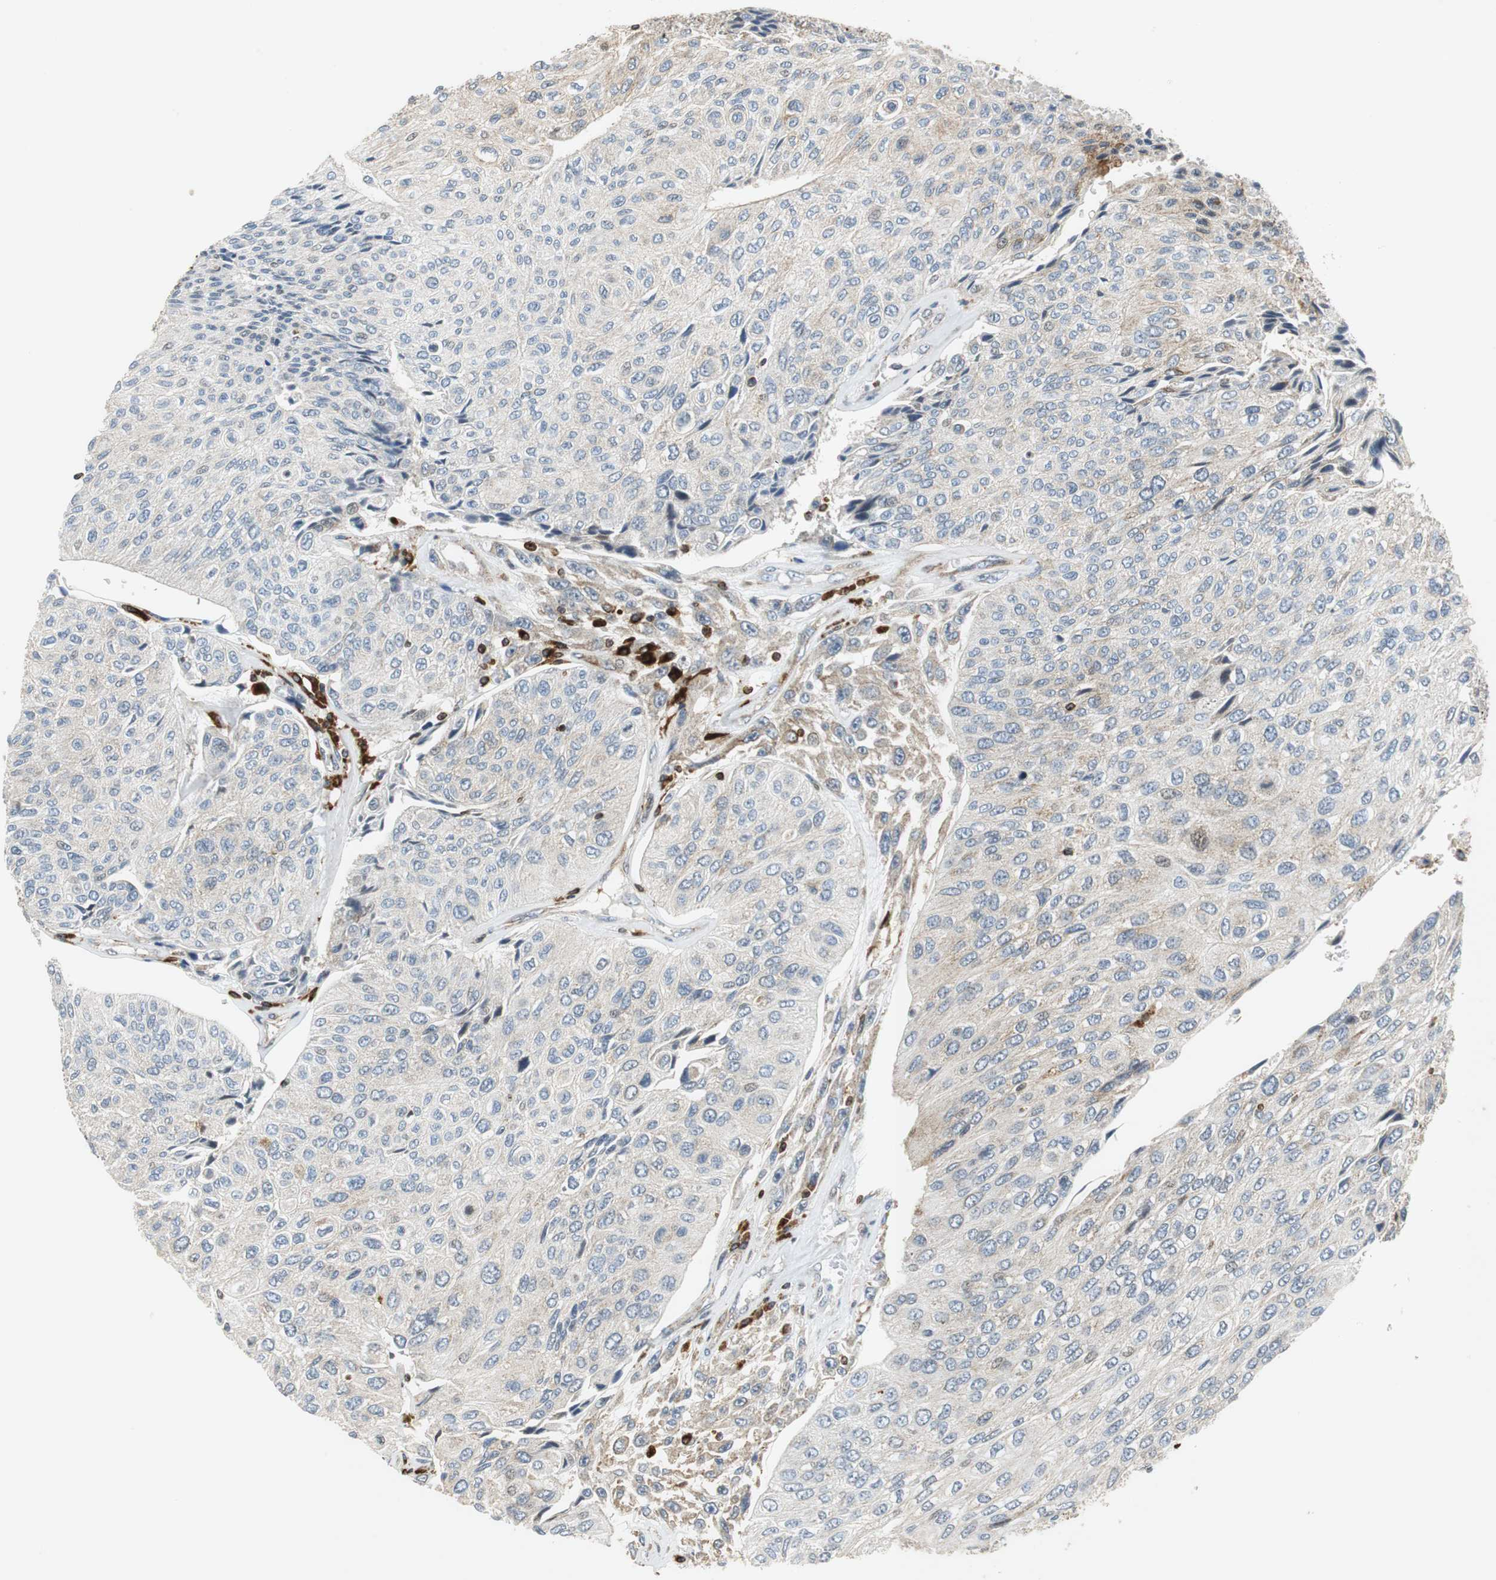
{"staining": {"intensity": "weak", "quantity": "<25%", "location": "cytoplasmic/membranous"}, "tissue": "urothelial cancer", "cell_type": "Tumor cells", "image_type": "cancer", "snomed": [{"axis": "morphology", "description": "Urothelial carcinoma, High grade"}, {"axis": "topography", "description": "Urinary bladder"}], "caption": "Micrograph shows no protein expression in tumor cells of urothelial carcinoma (high-grade) tissue.", "gene": "TUBA4A", "patient": {"sex": "male", "age": 66}}